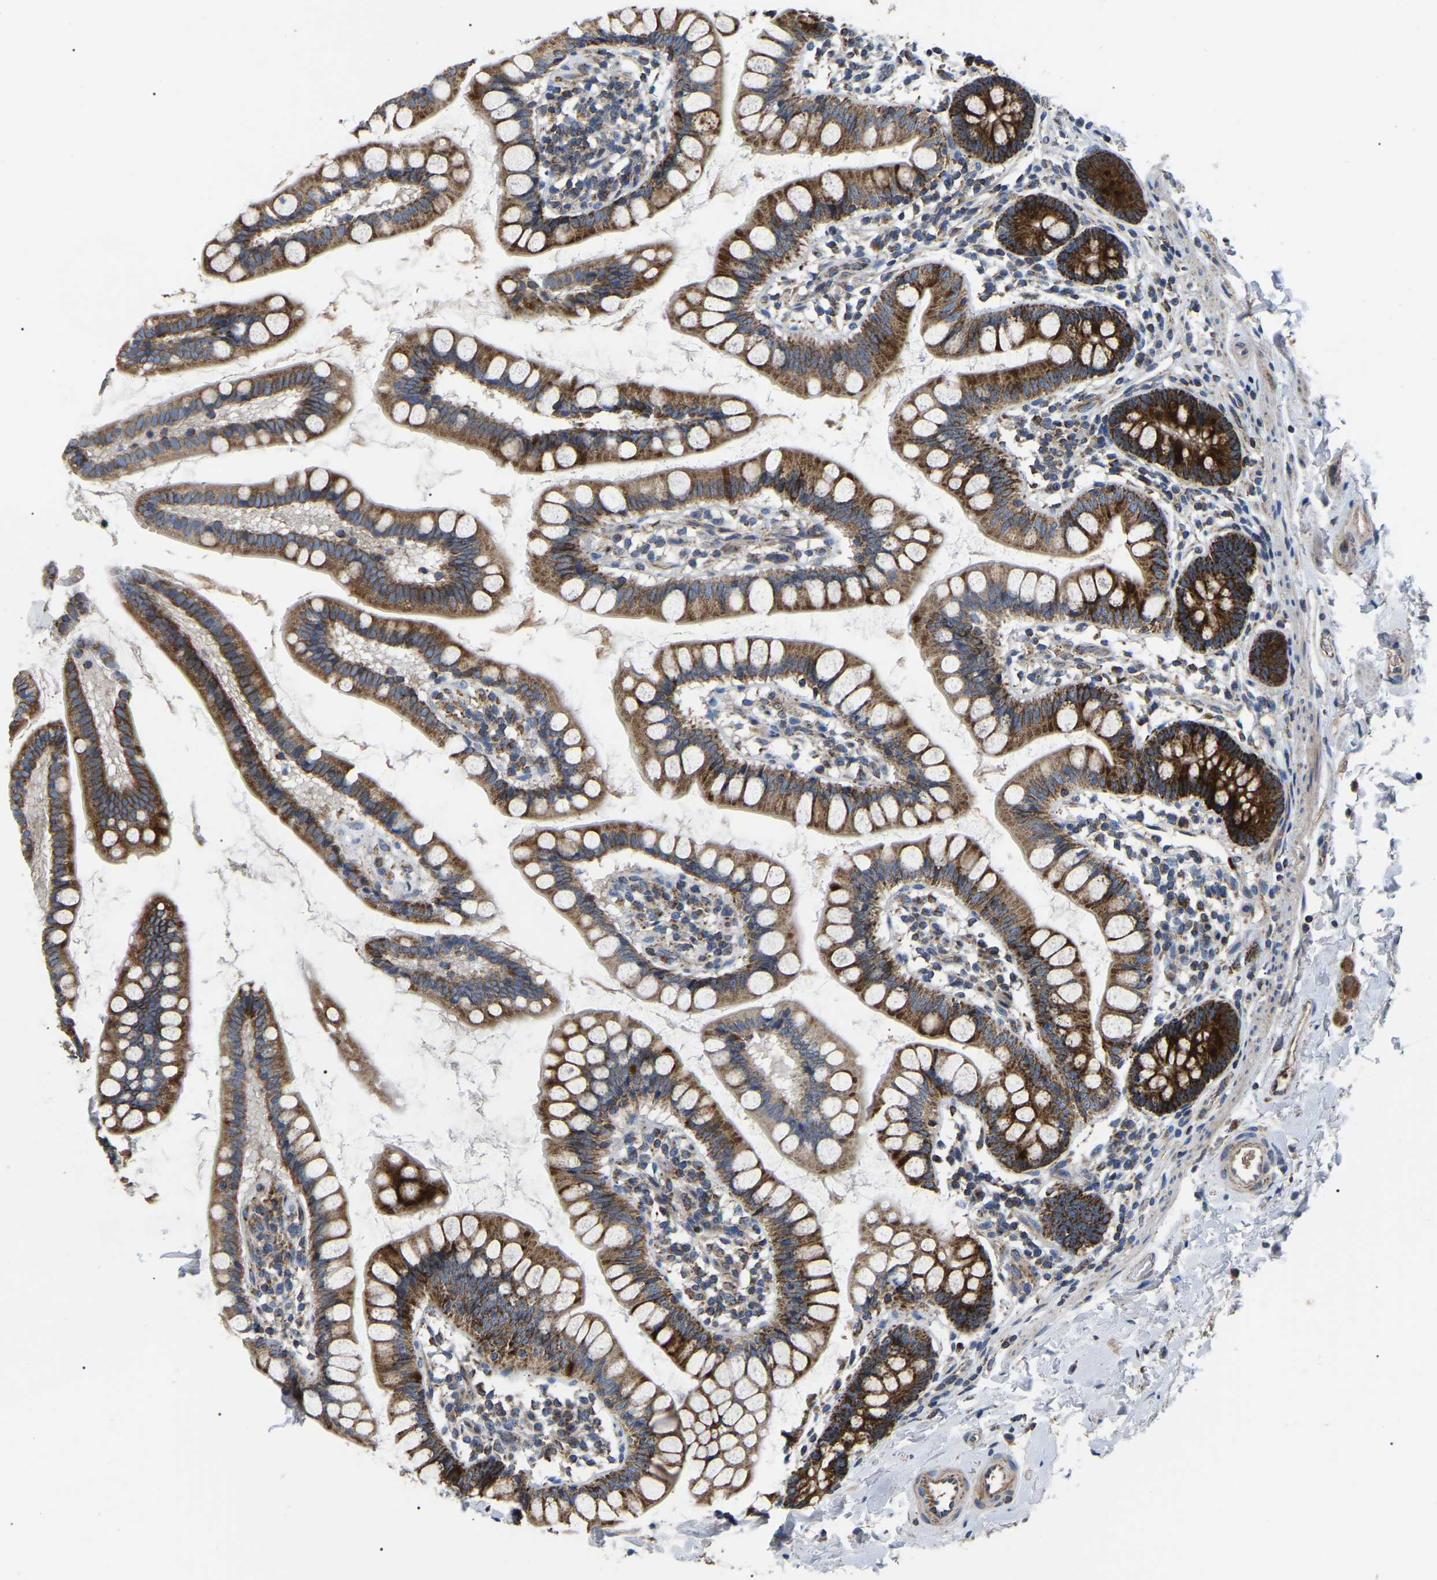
{"staining": {"intensity": "strong", "quantity": ">75%", "location": "cytoplasmic/membranous"}, "tissue": "small intestine", "cell_type": "Glandular cells", "image_type": "normal", "snomed": [{"axis": "morphology", "description": "Normal tissue, NOS"}, {"axis": "topography", "description": "Small intestine"}], "caption": "This image demonstrates benign small intestine stained with immunohistochemistry (IHC) to label a protein in brown. The cytoplasmic/membranous of glandular cells show strong positivity for the protein. Nuclei are counter-stained blue.", "gene": "PPM1E", "patient": {"sex": "female", "age": 84}}